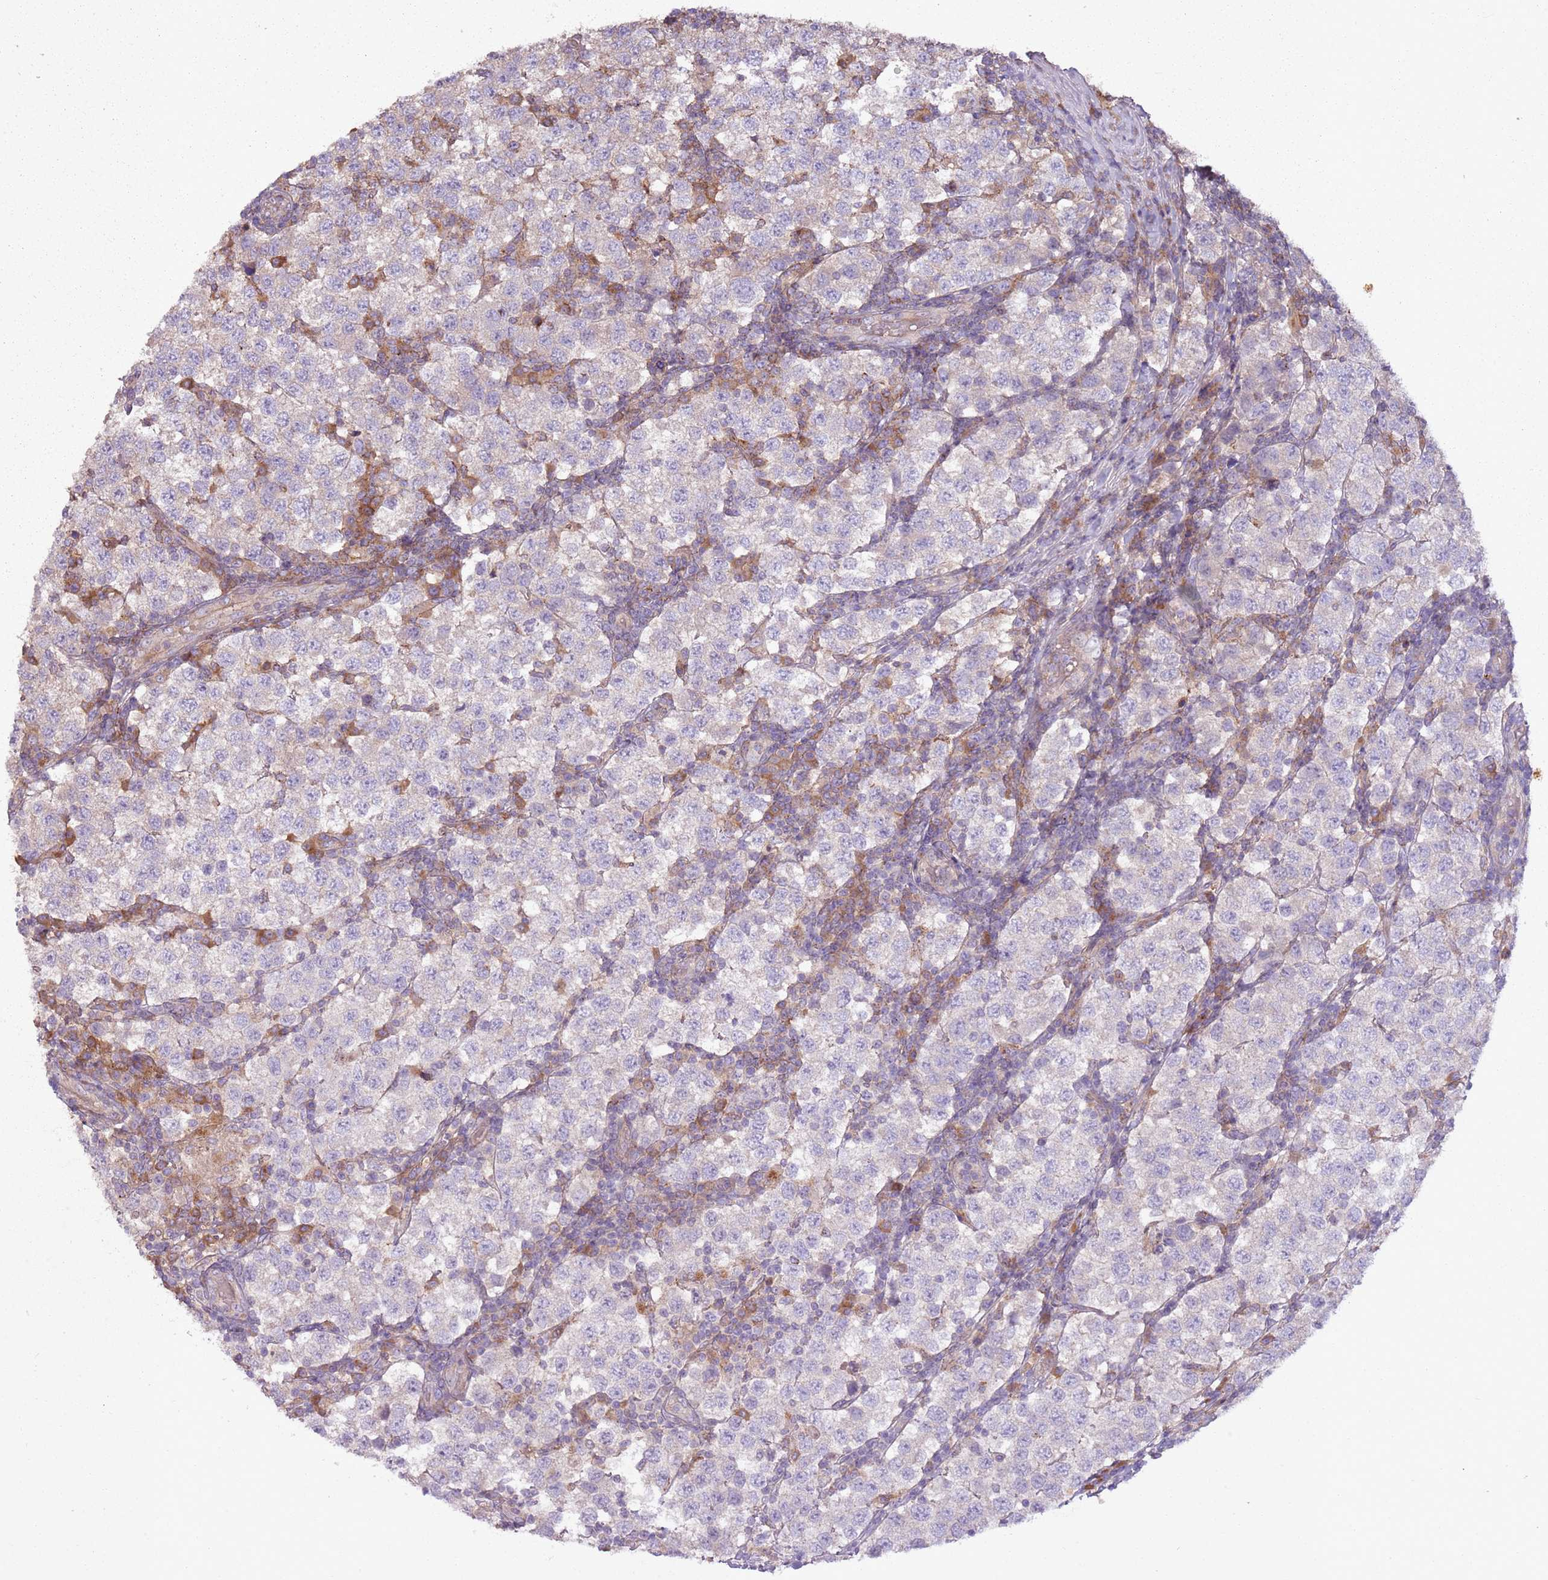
{"staining": {"intensity": "negative", "quantity": "none", "location": "none"}, "tissue": "testis cancer", "cell_type": "Tumor cells", "image_type": "cancer", "snomed": [{"axis": "morphology", "description": "Seminoma, NOS"}, {"axis": "topography", "description": "Testis"}], "caption": "The photomicrograph demonstrates no staining of tumor cells in seminoma (testis).", "gene": "ANKRD24", "patient": {"sex": "male", "age": 34}}